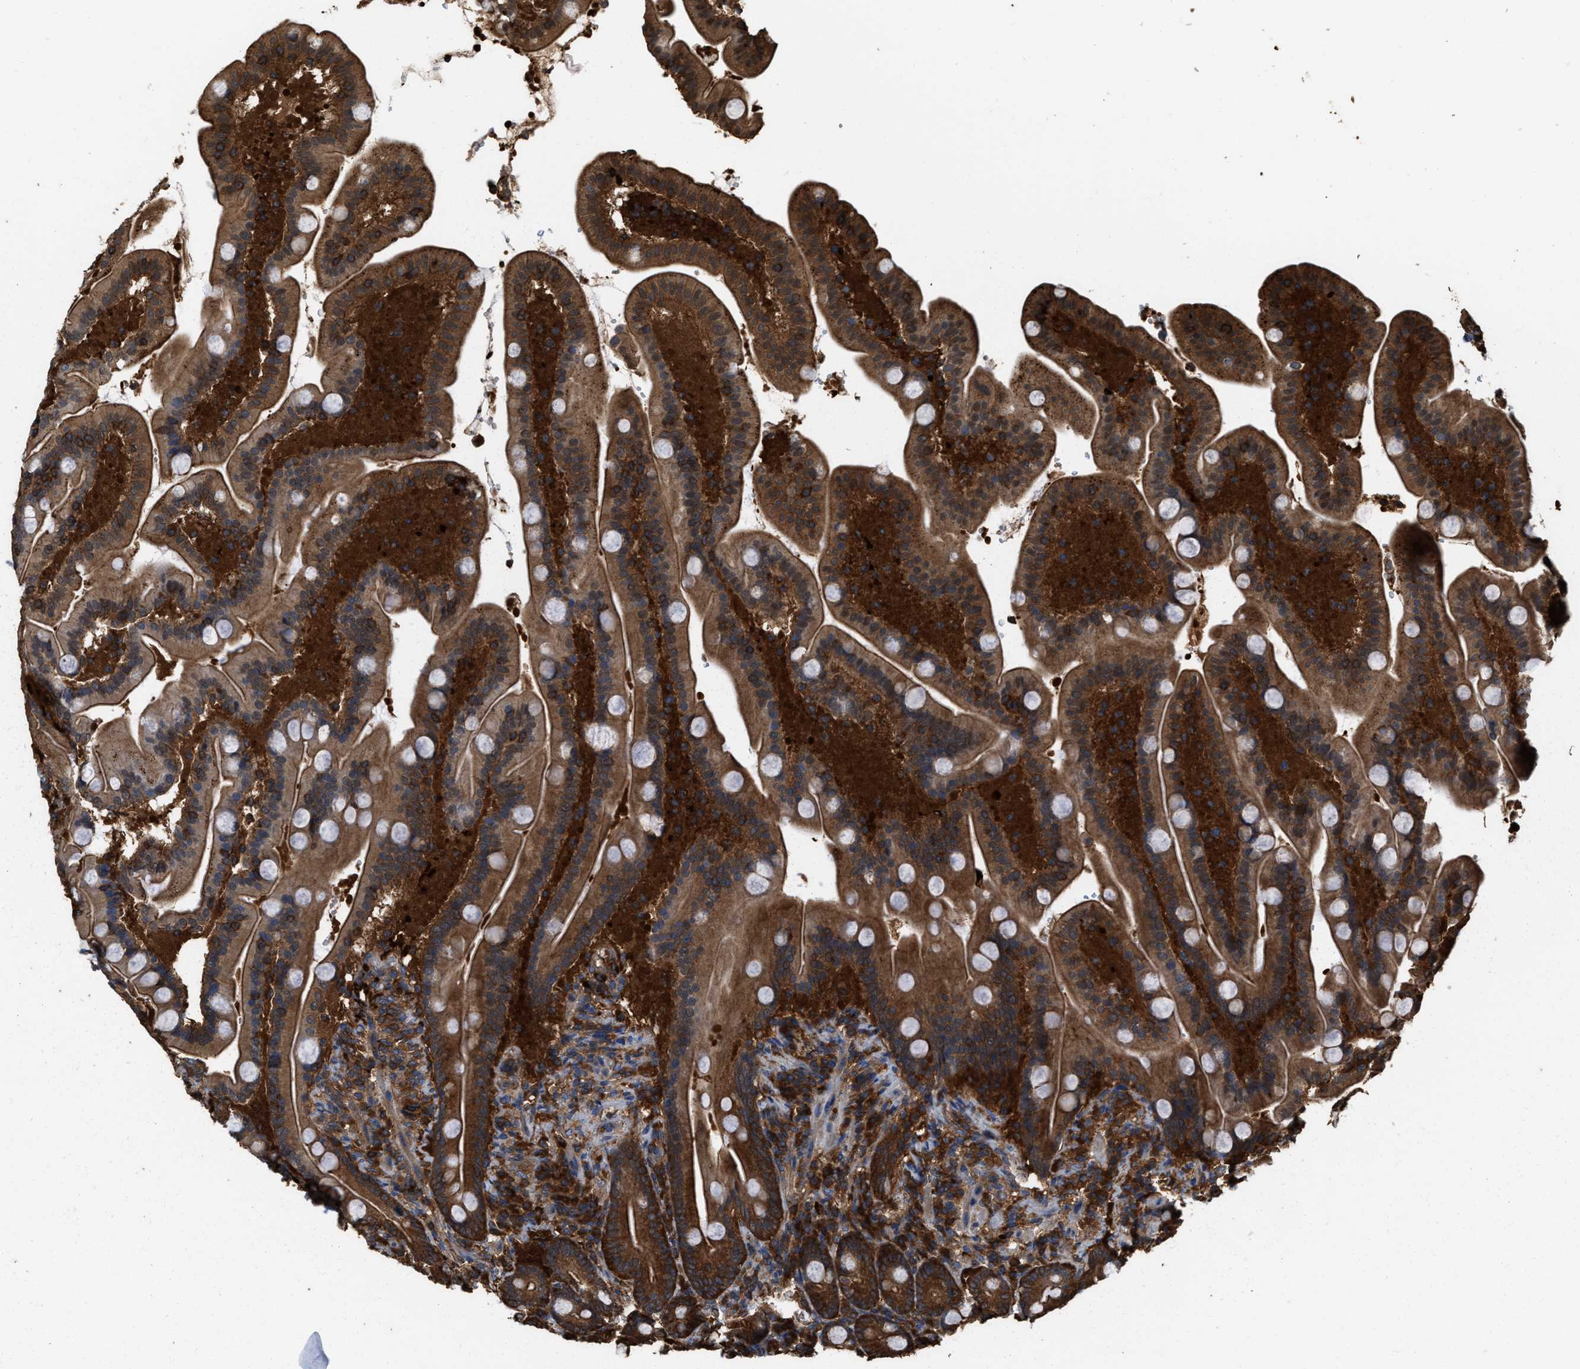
{"staining": {"intensity": "strong", "quantity": ">75%", "location": "cytoplasmic/membranous"}, "tissue": "duodenum", "cell_type": "Glandular cells", "image_type": "normal", "snomed": [{"axis": "morphology", "description": "Normal tissue, NOS"}, {"axis": "topography", "description": "Duodenum"}], "caption": "Immunohistochemical staining of unremarkable duodenum shows strong cytoplasmic/membranous protein expression in about >75% of glandular cells. (DAB IHC with brightfield microscopy, high magnification).", "gene": "ATIC", "patient": {"sex": "male", "age": 54}}